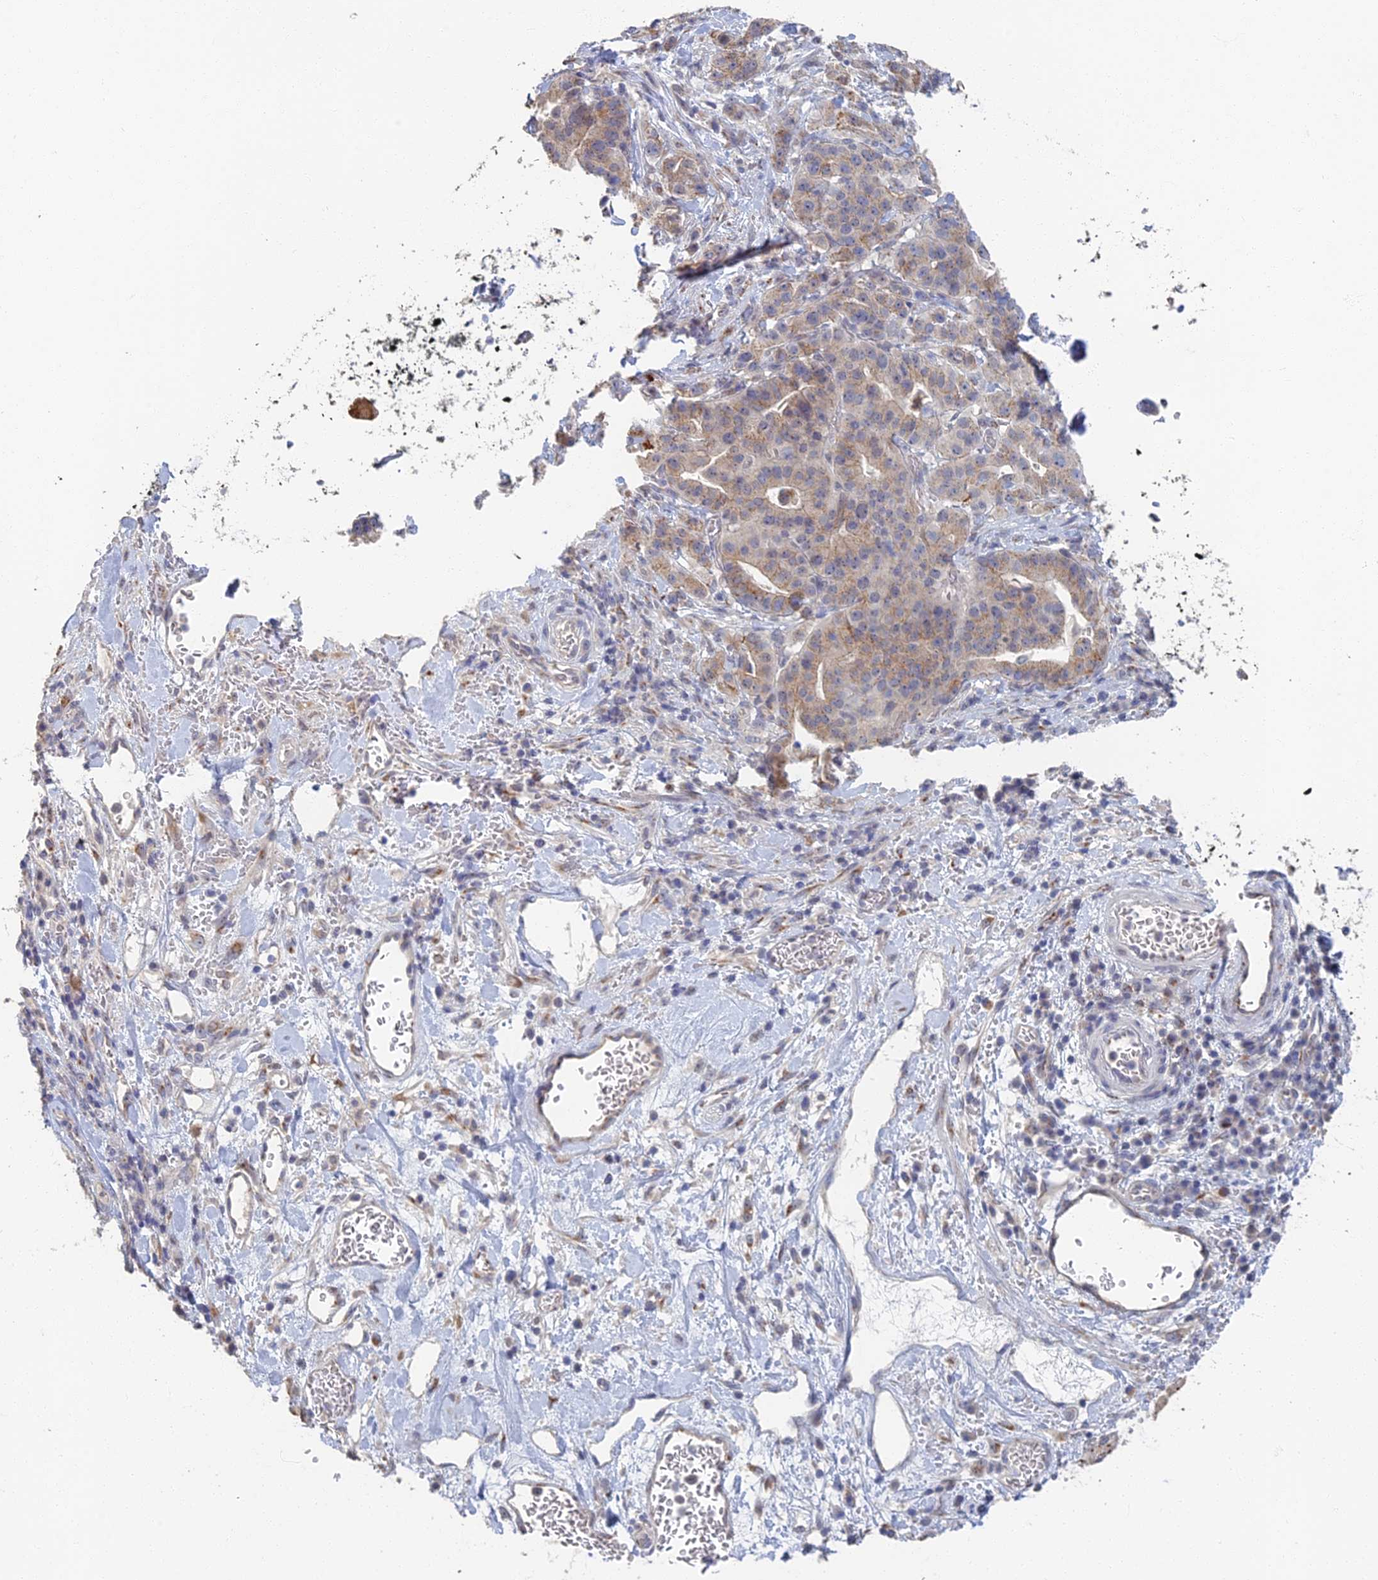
{"staining": {"intensity": "weak", "quantity": "<25%", "location": "cytoplasmic/membranous"}, "tissue": "stomach cancer", "cell_type": "Tumor cells", "image_type": "cancer", "snomed": [{"axis": "morphology", "description": "Adenocarcinoma, NOS"}, {"axis": "topography", "description": "Stomach"}], "caption": "Human adenocarcinoma (stomach) stained for a protein using IHC reveals no expression in tumor cells.", "gene": "GPATCH1", "patient": {"sex": "male", "age": 48}}